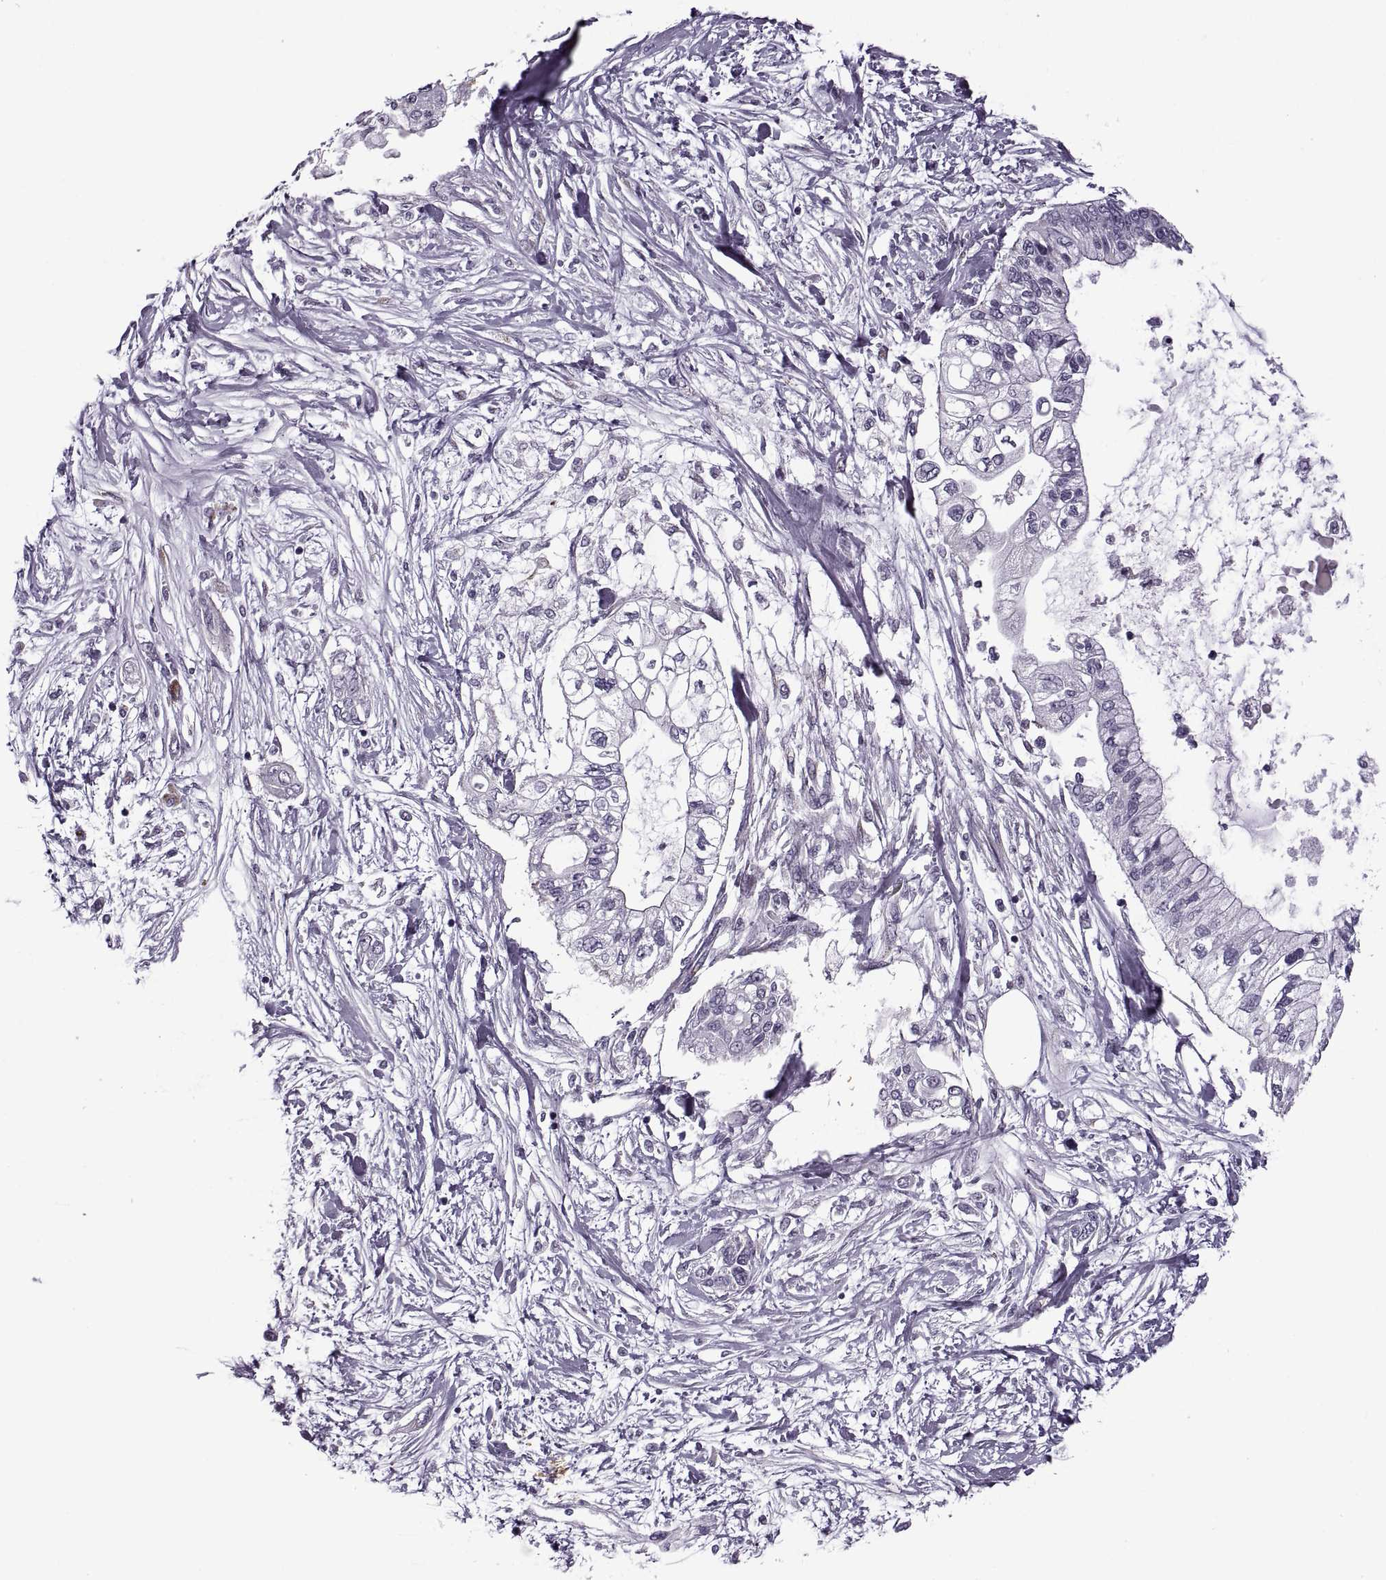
{"staining": {"intensity": "negative", "quantity": "none", "location": "none"}, "tissue": "pancreatic cancer", "cell_type": "Tumor cells", "image_type": "cancer", "snomed": [{"axis": "morphology", "description": "Adenocarcinoma, NOS"}, {"axis": "topography", "description": "Pancreas"}], "caption": "DAB immunohistochemical staining of human pancreatic cancer displays no significant expression in tumor cells. (DAB immunohistochemistry (IHC), high magnification).", "gene": "PRSS37", "patient": {"sex": "female", "age": 77}}